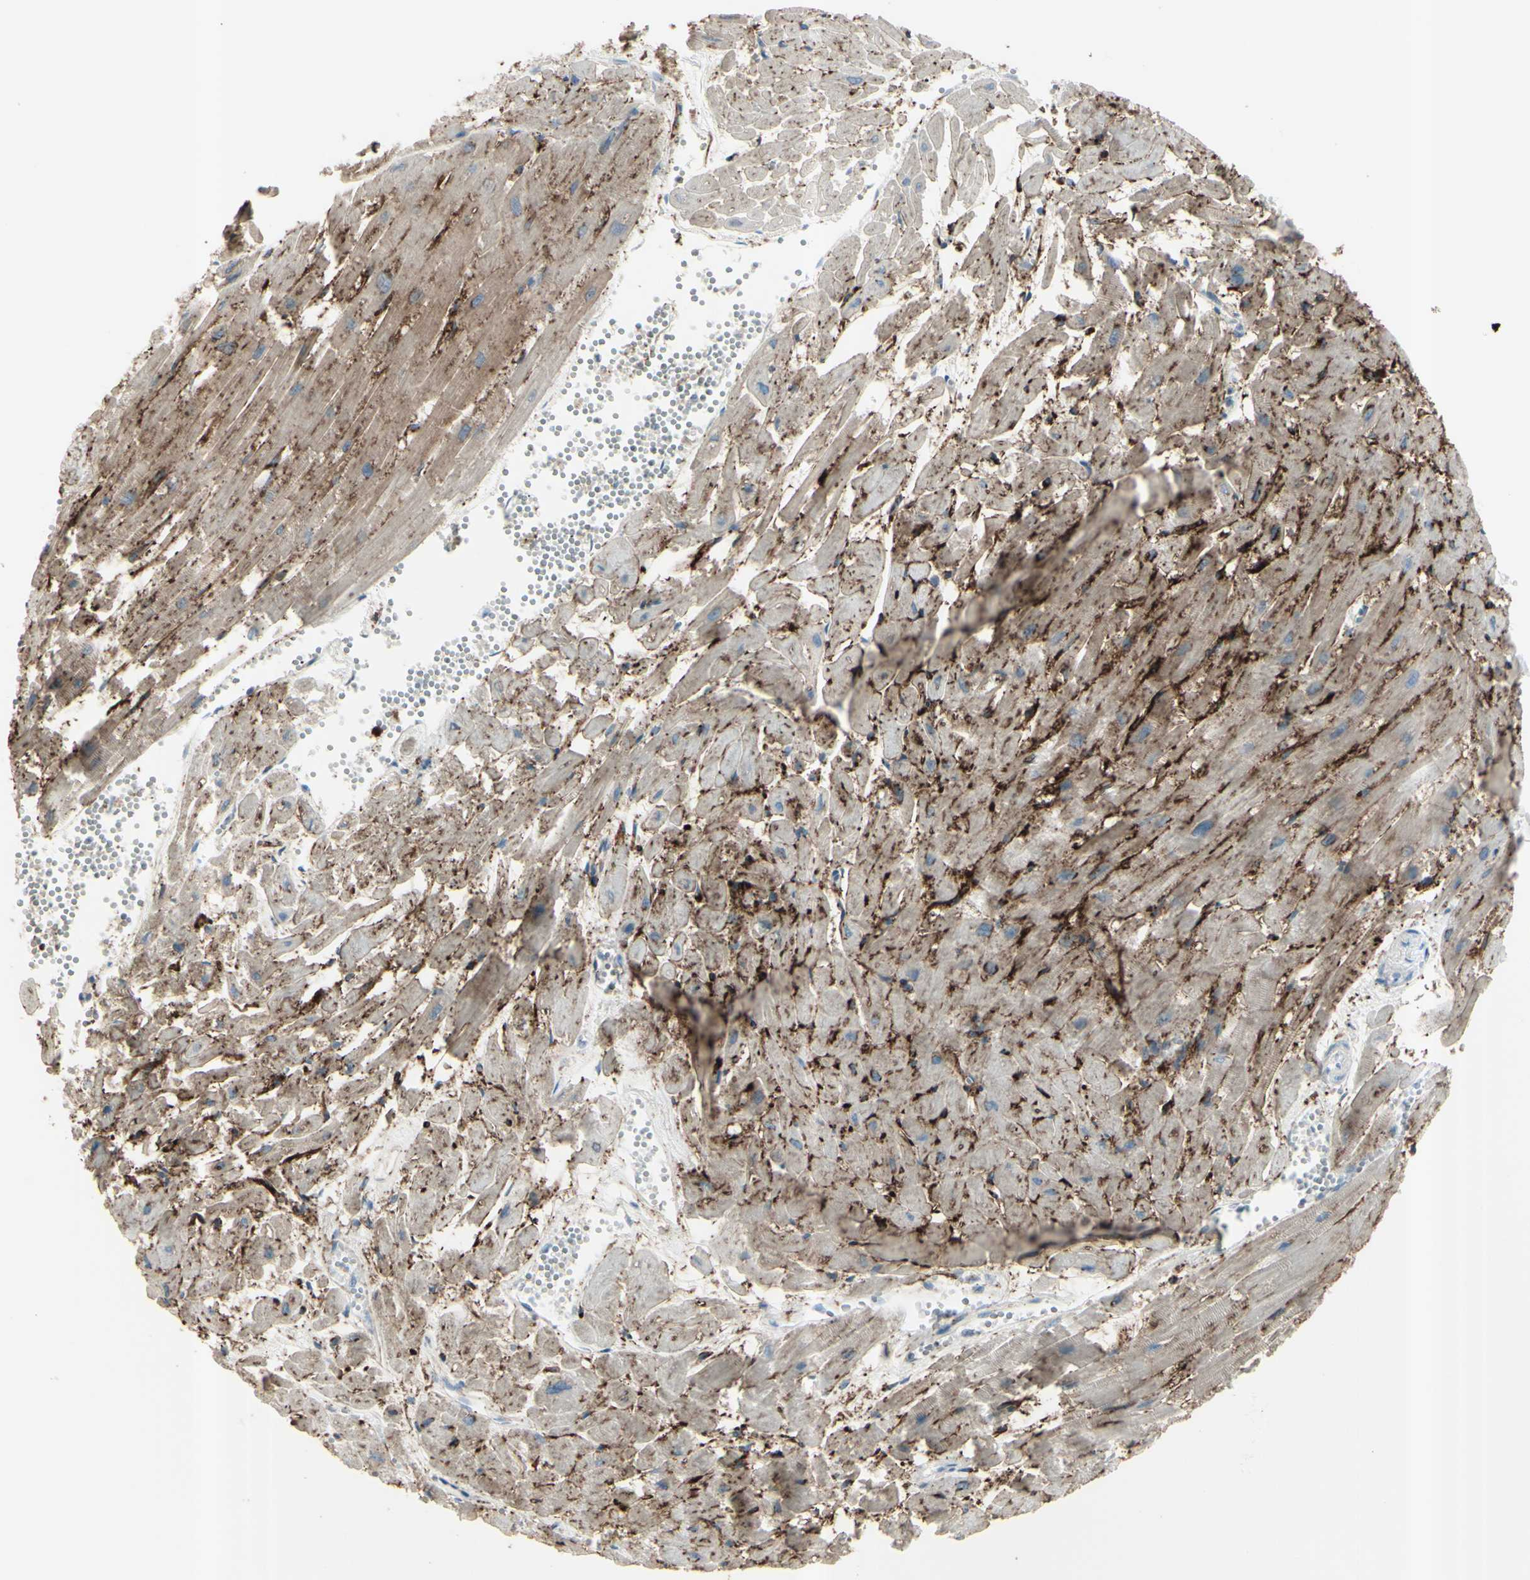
{"staining": {"intensity": "moderate", "quantity": ">75%", "location": "cytoplasmic/membranous"}, "tissue": "heart muscle", "cell_type": "Cardiomyocytes", "image_type": "normal", "snomed": [{"axis": "morphology", "description": "Normal tissue, NOS"}, {"axis": "topography", "description": "Heart"}], "caption": "The immunohistochemical stain labels moderate cytoplasmic/membranous staining in cardiomyocytes of normal heart muscle.", "gene": "GPR34", "patient": {"sex": "female", "age": 19}}